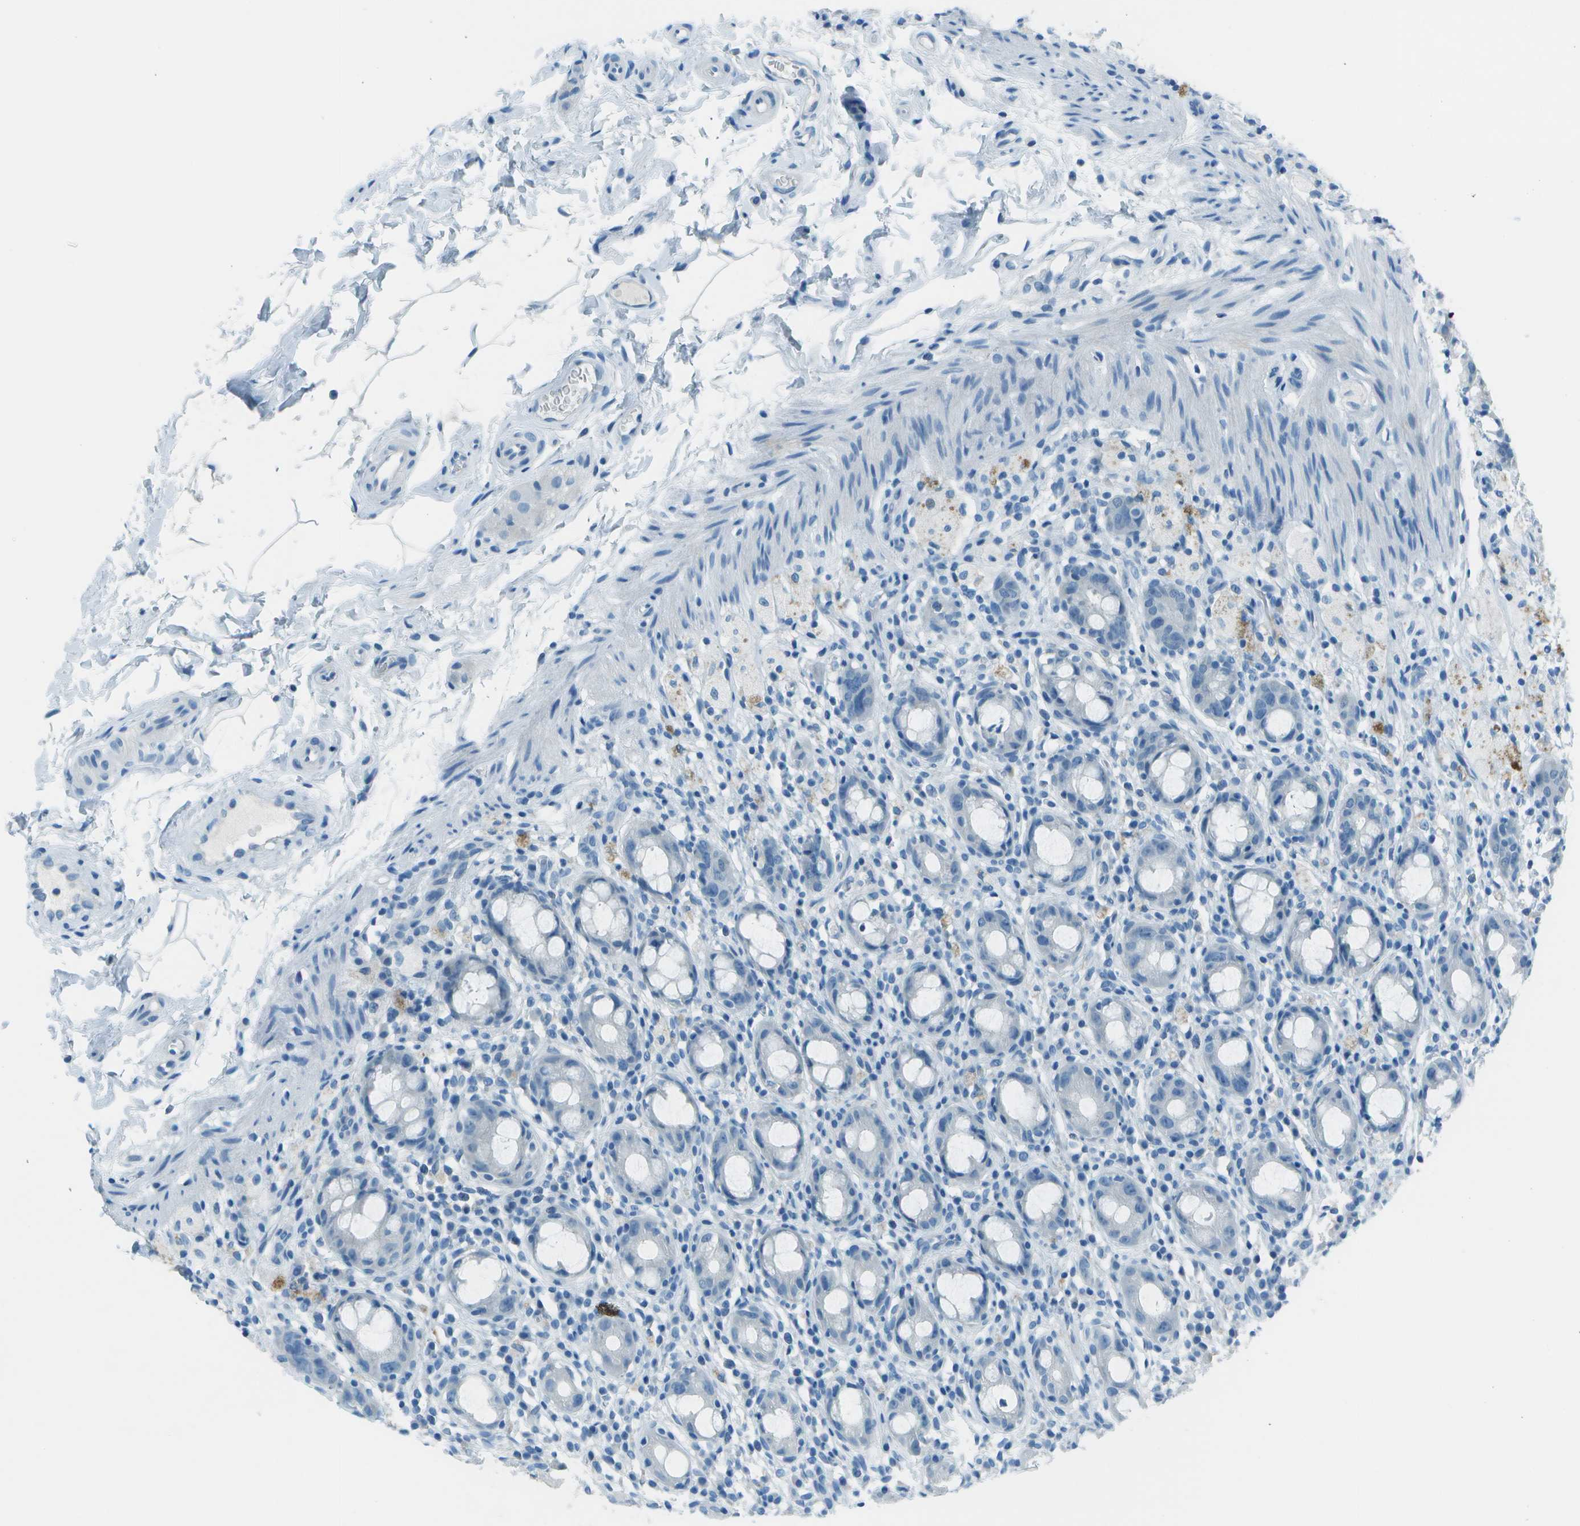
{"staining": {"intensity": "negative", "quantity": "none", "location": "none"}, "tissue": "rectum", "cell_type": "Glandular cells", "image_type": "normal", "snomed": [{"axis": "morphology", "description": "Normal tissue, NOS"}, {"axis": "topography", "description": "Rectum"}], "caption": "Normal rectum was stained to show a protein in brown. There is no significant positivity in glandular cells.", "gene": "FGF1", "patient": {"sex": "male", "age": 44}}